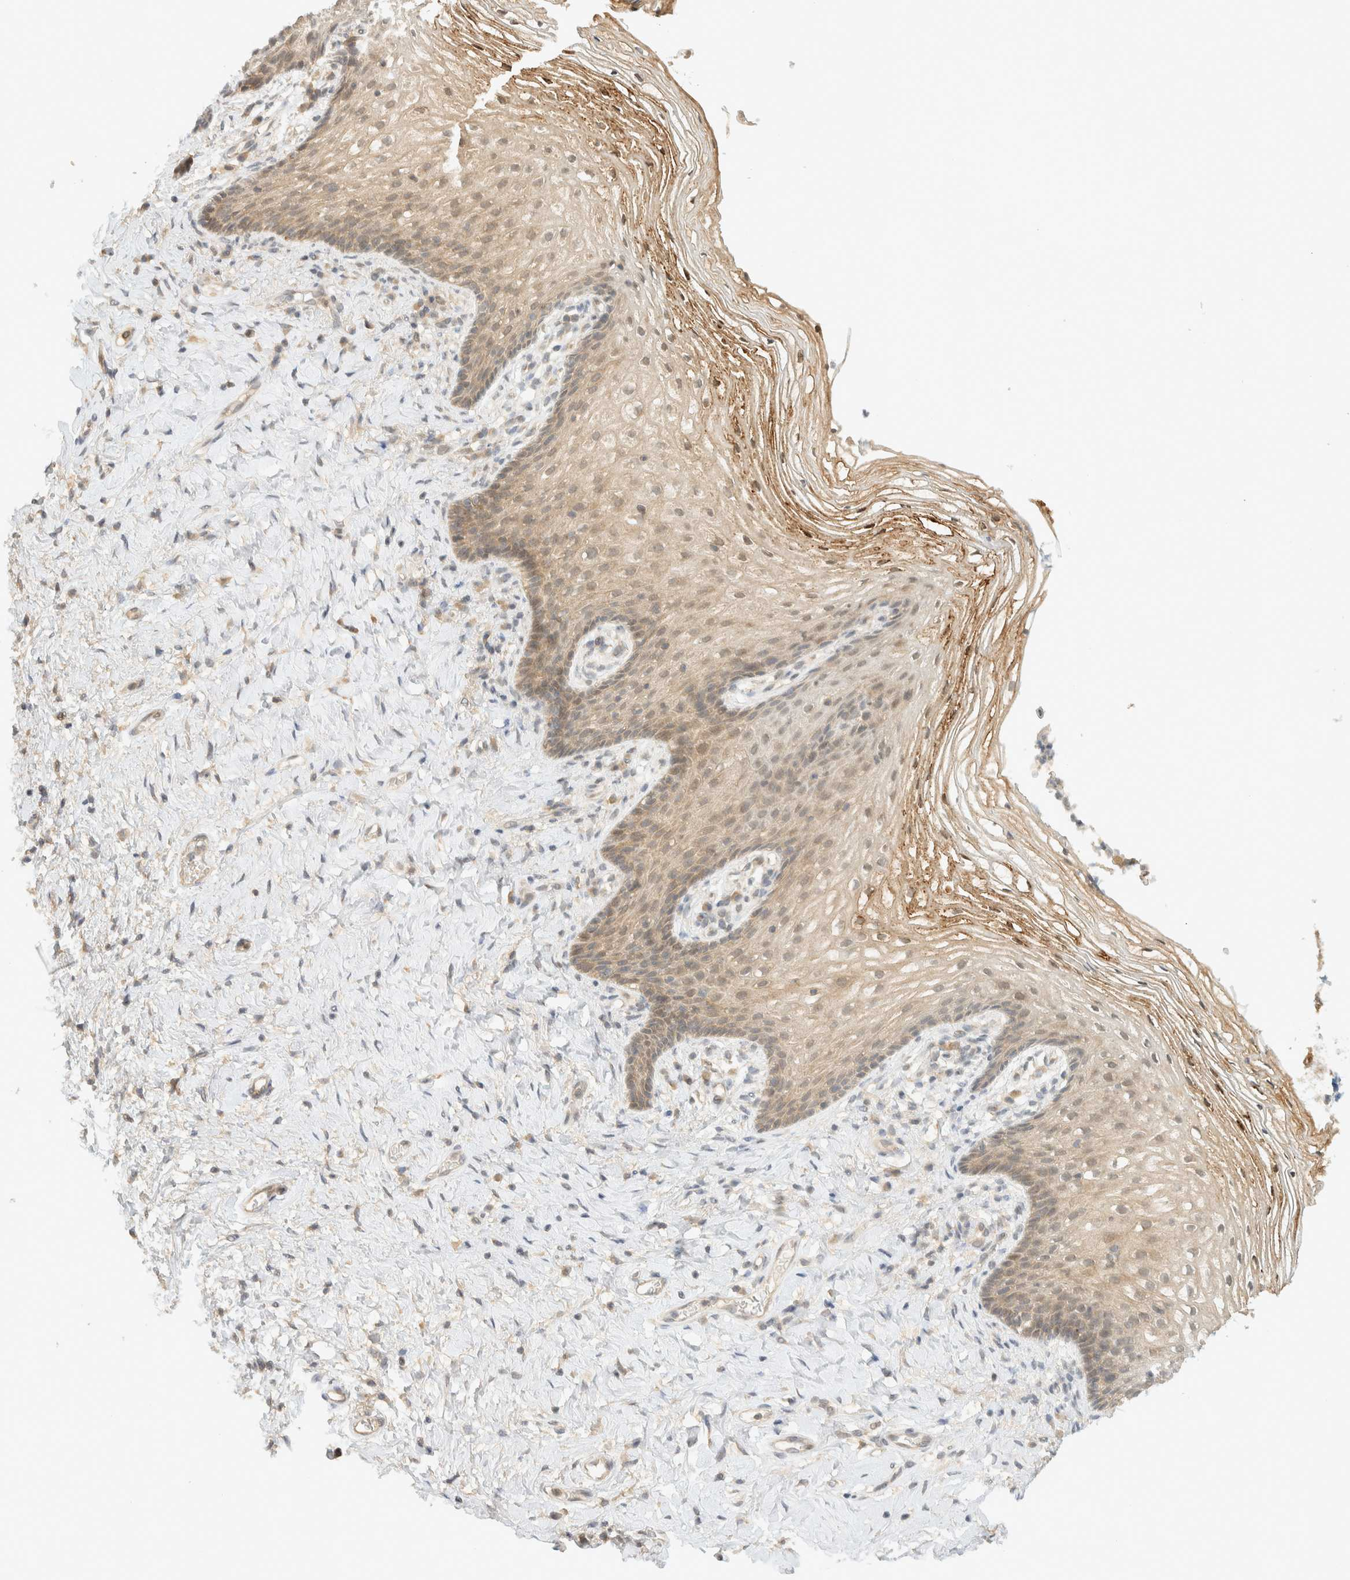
{"staining": {"intensity": "weak", "quantity": ">75%", "location": "cytoplasmic/membranous"}, "tissue": "vagina", "cell_type": "Squamous epithelial cells", "image_type": "normal", "snomed": [{"axis": "morphology", "description": "Normal tissue, NOS"}, {"axis": "topography", "description": "Vagina"}], "caption": "A brown stain shows weak cytoplasmic/membranous positivity of a protein in squamous epithelial cells of benign human vagina.", "gene": "KIFAP3", "patient": {"sex": "female", "age": 60}}